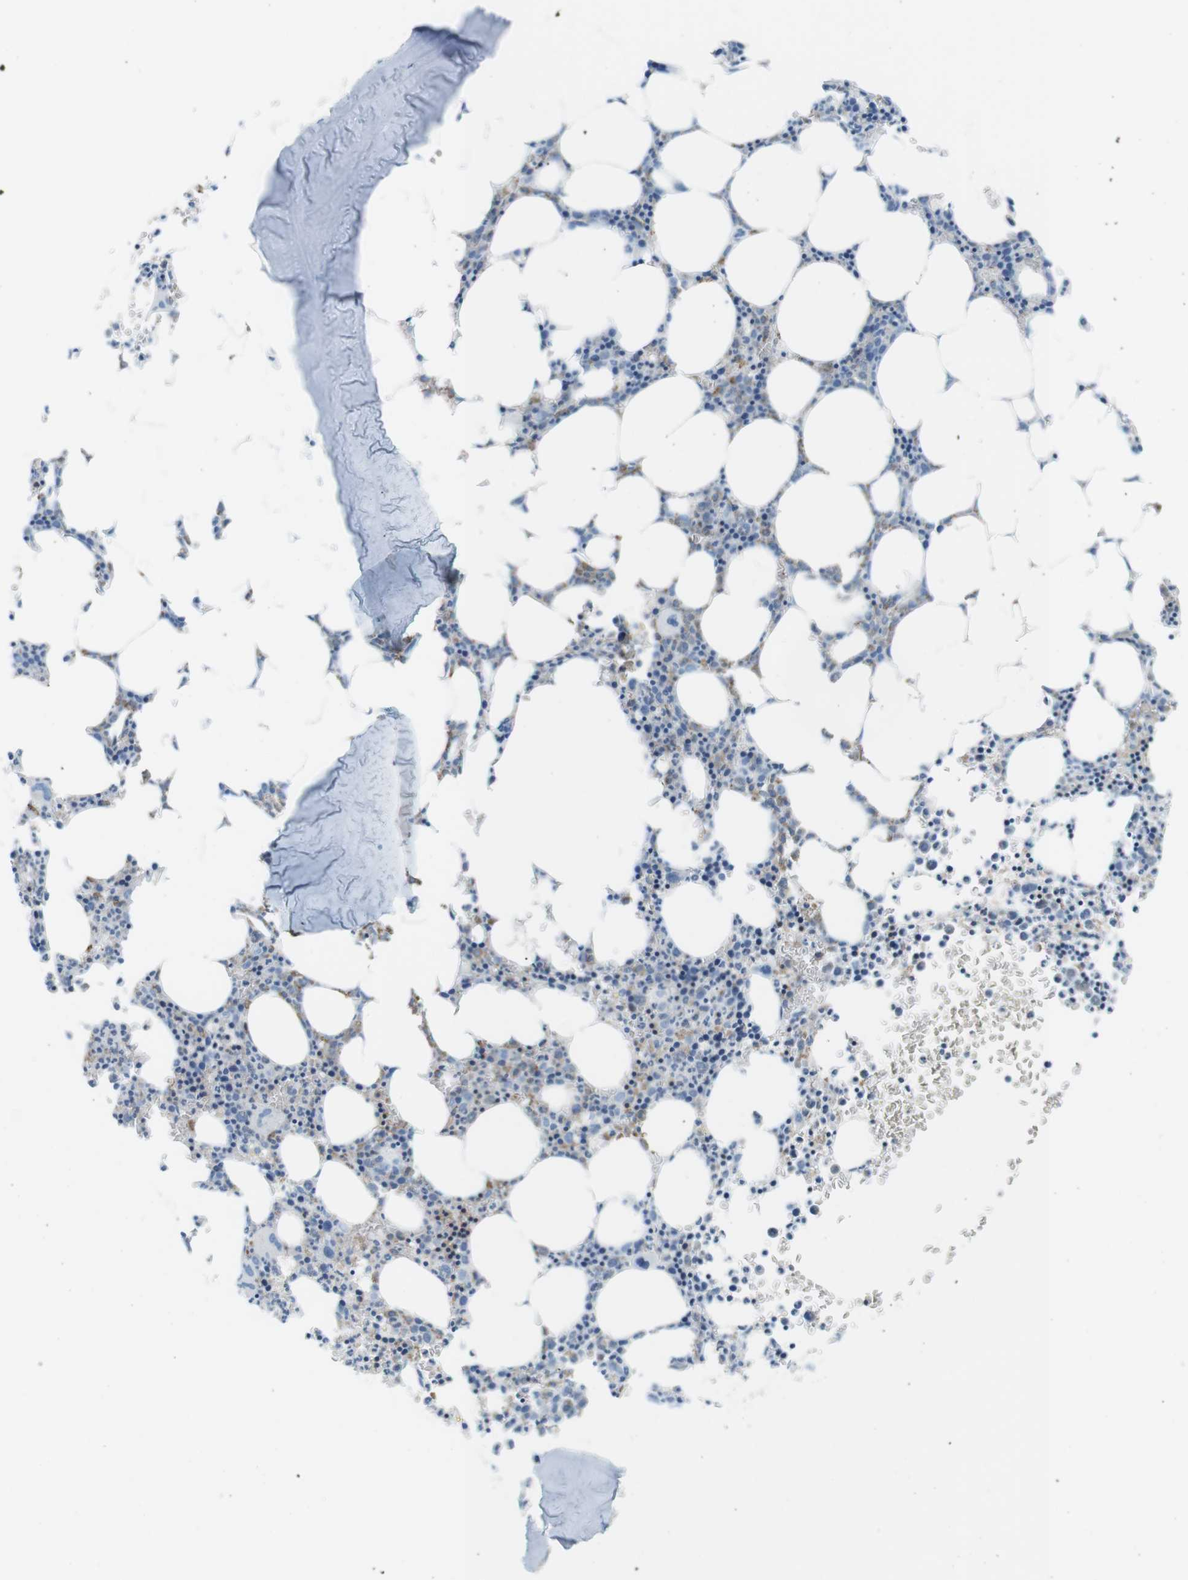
{"staining": {"intensity": "weak", "quantity": "<25%", "location": "cytoplasmic/membranous"}, "tissue": "bone marrow", "cell_type": "Hematopoietic cells", "image_type": "normal", "snomed": [{"axis": "morphology", "description": "Normal tissue, NOS"}, {"axis": "morphology", "description": "Inflammation, NOS"}, {"axis": "topography", "description": "Bone marrow"}], "caption": "Hematopoietic cells show no significant protein positivity in unremarkable bone marrow.", "gene": "VAMP1", "patient": {"sex": "female", "age": 61}}